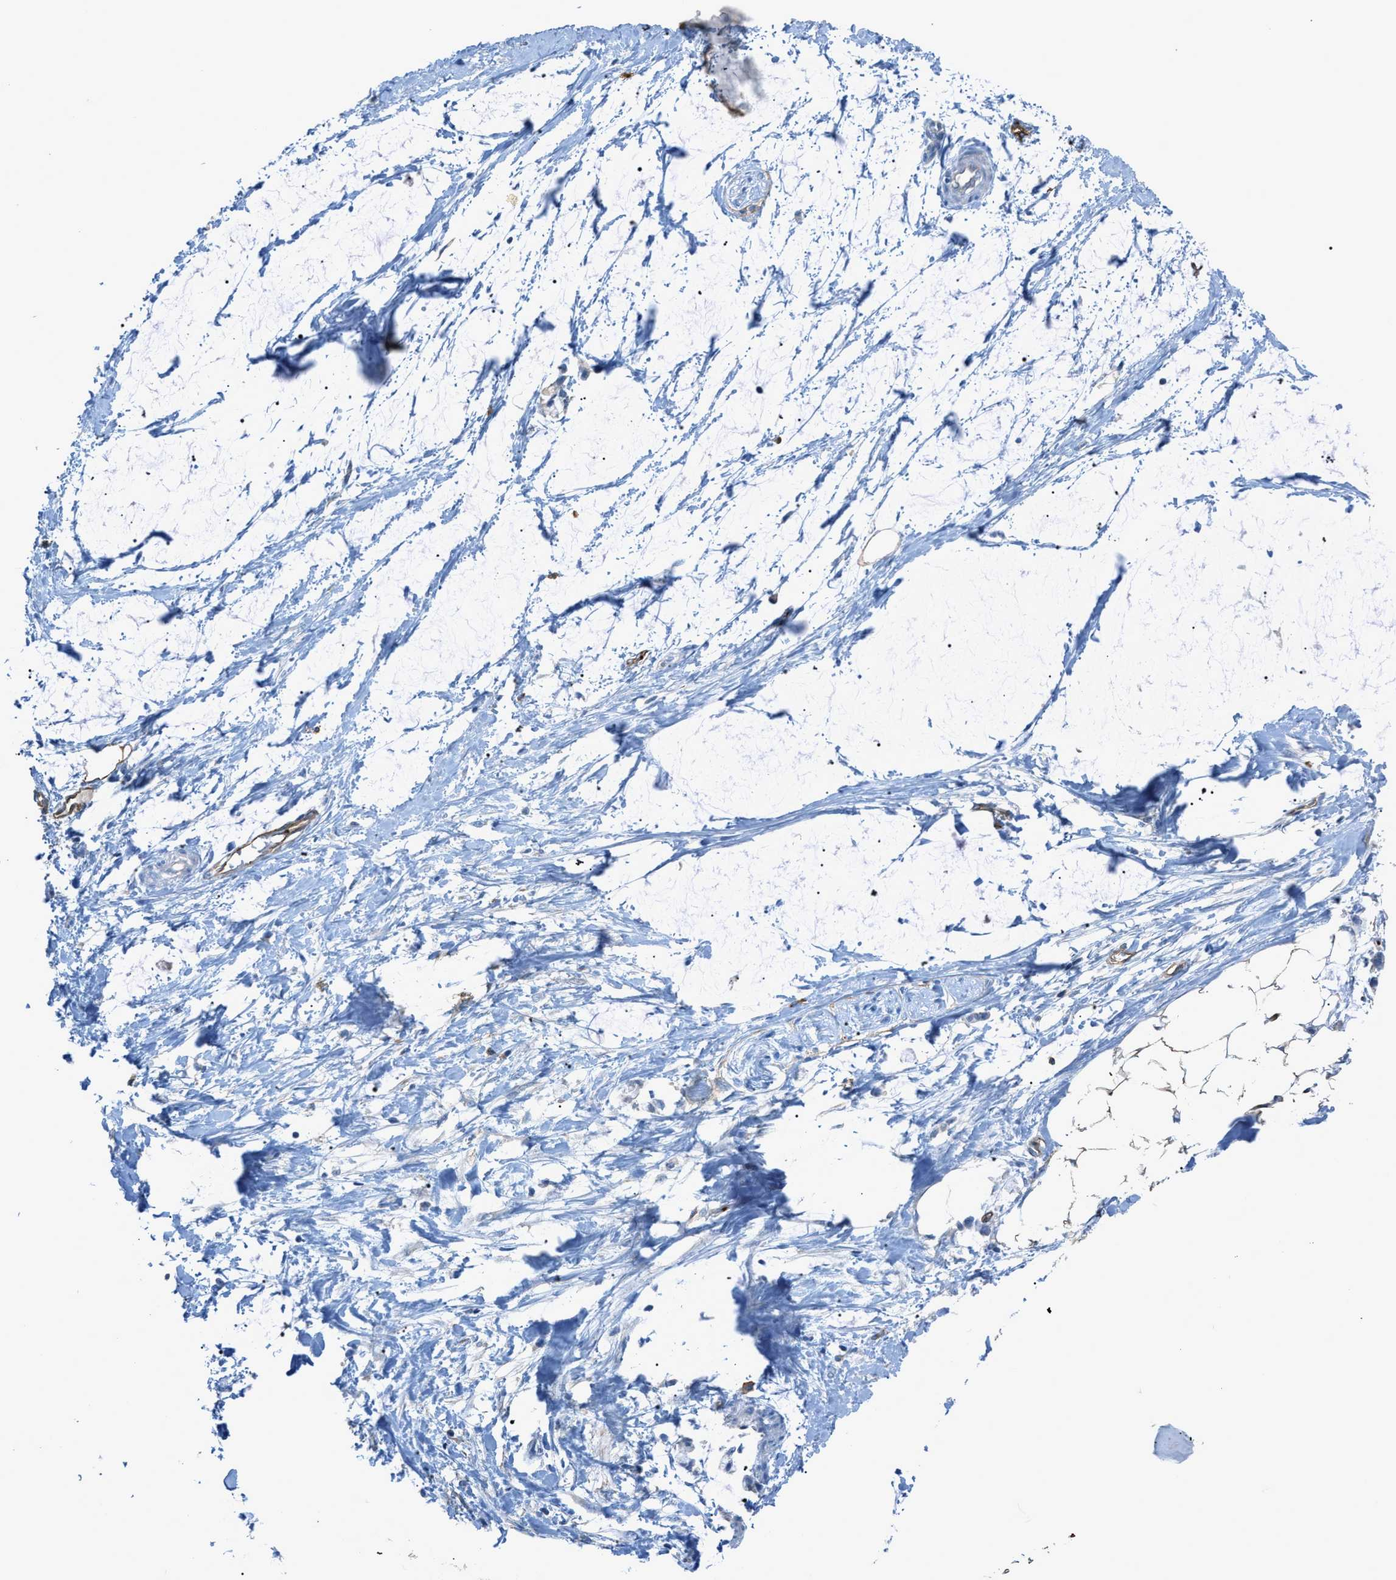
{"staining": {"intensity": "negative", "quantity": "none", "location": "none"}, "tissue": "adipose tissue", "cell_type": "Adipocytes", "image_type": "normal", "snomed": [{"axis": "morphology", "description": "Normal tissue, NOS"}, {"axis": "morphology", "description": "Adenocarcinoma, NOS"}, {"axis": "topography", "description": "Colon"}, {"axis": "topography", "description": "Peripheral nerve tissue"}], "caption": "Adipocytes are negative for brown protein staining in unremarkable adipose tissue. (Brightfield microscopy of DAB (3,3'-diaminobenzidine) IHC at high magnification).", "gene": "SLC22A15", "patient": {"sex": "male", "age": 14}}